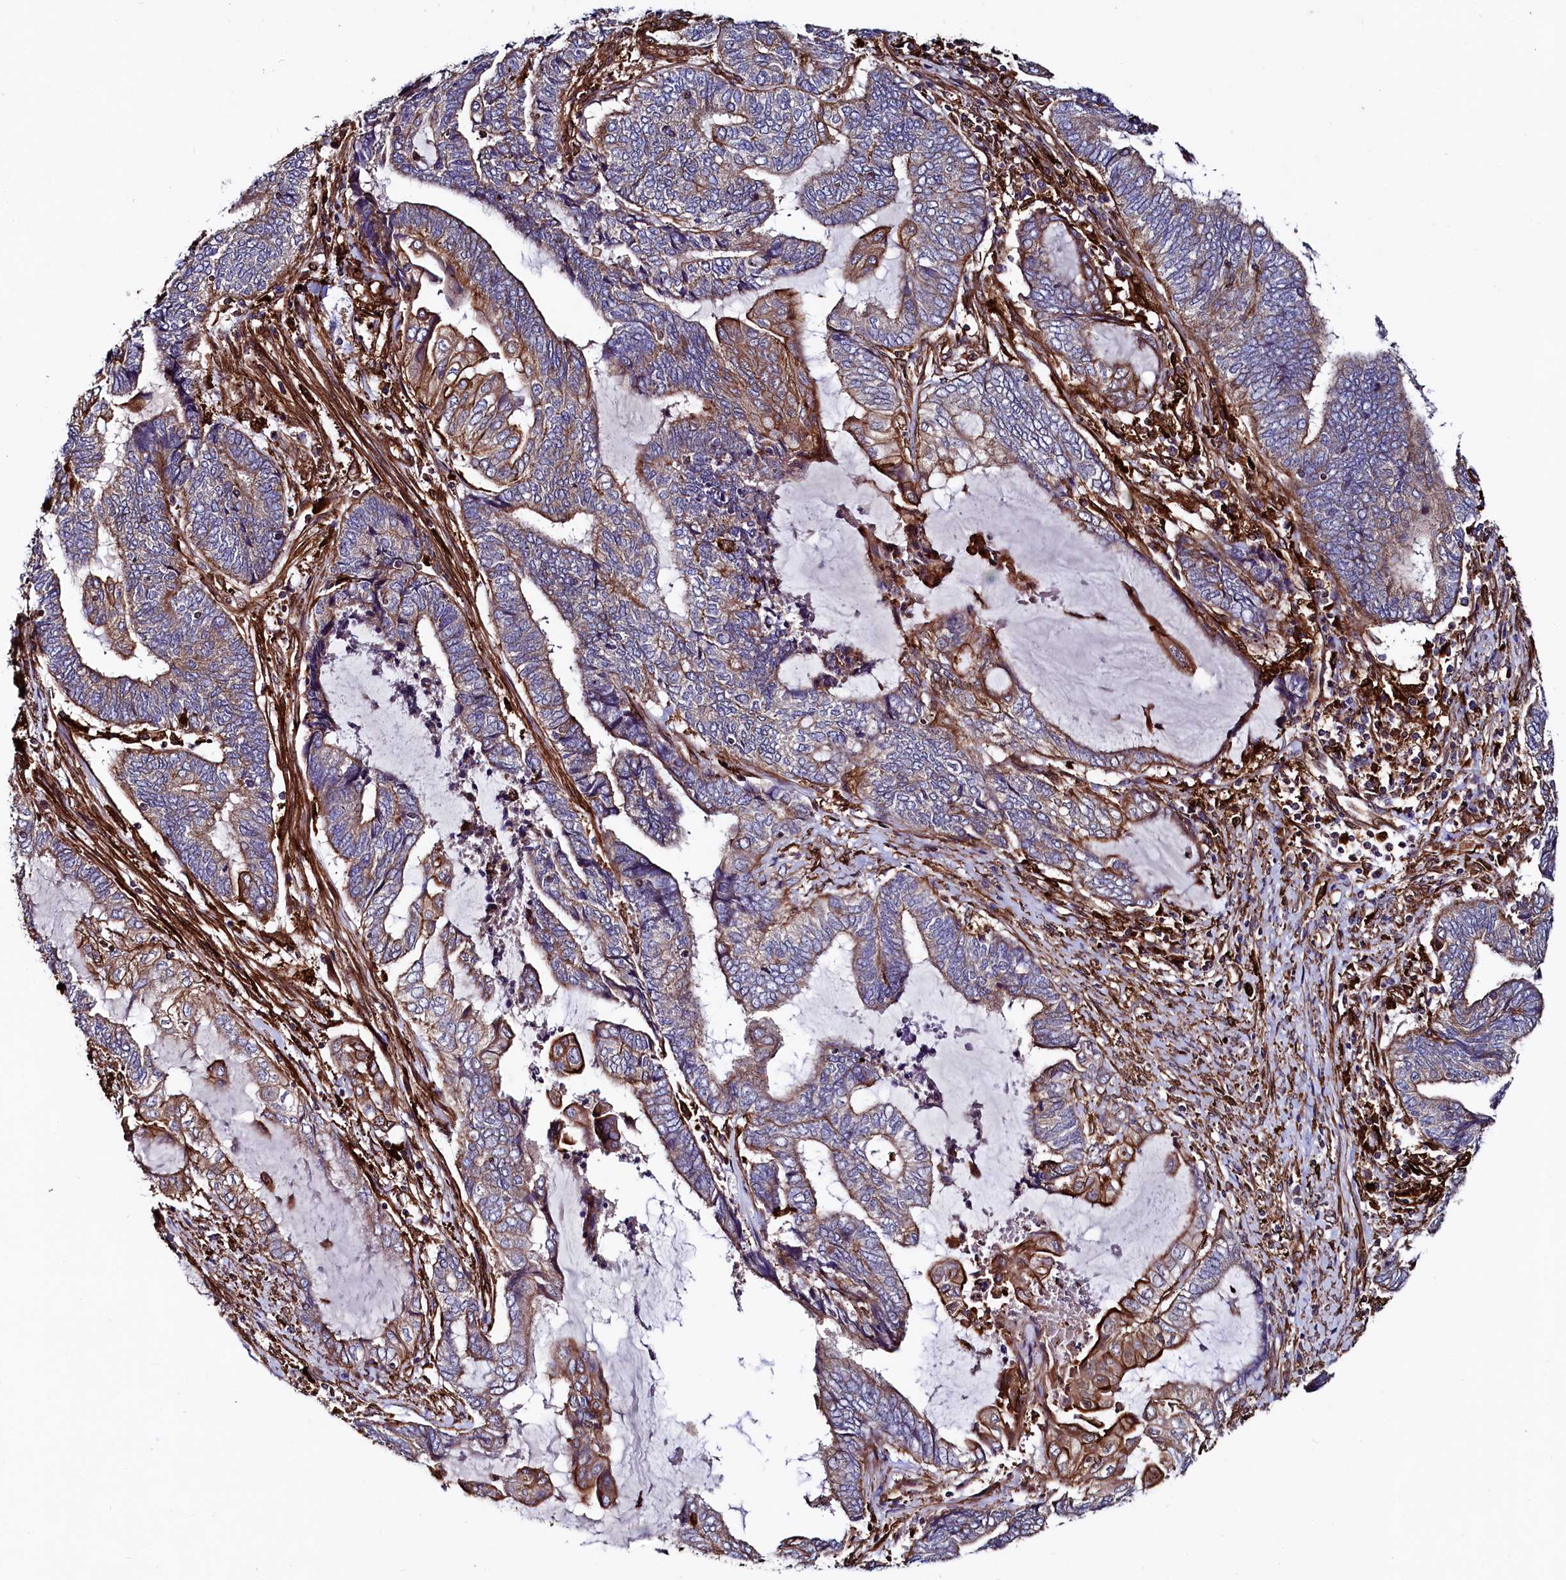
{"staining": {"intensity": "moderate", "quantity": "25%-75%", "location": "cytoplasmic/membranous"}, "tissue": "endometrial cancer", "cell_type": "Tumor cells", "image_type": "cancer", "snomed": [{"axis": "morphology", "description": "Adenocarcinoma, NOS"}, {"axis": "topography", "description": "Uterus"}, {"axis": "topography", "description": "Endometrium"}], "caption": "Immunohistochemical staining of endometrial cancer (adenocarcinoma) reveals medium levels of moderate cytoplasmic/membranous positivity in approximately 25%-75% of tumor cells.", "gene": "STAMBPL1", "patient": {"sex": "female", "age": 70}}